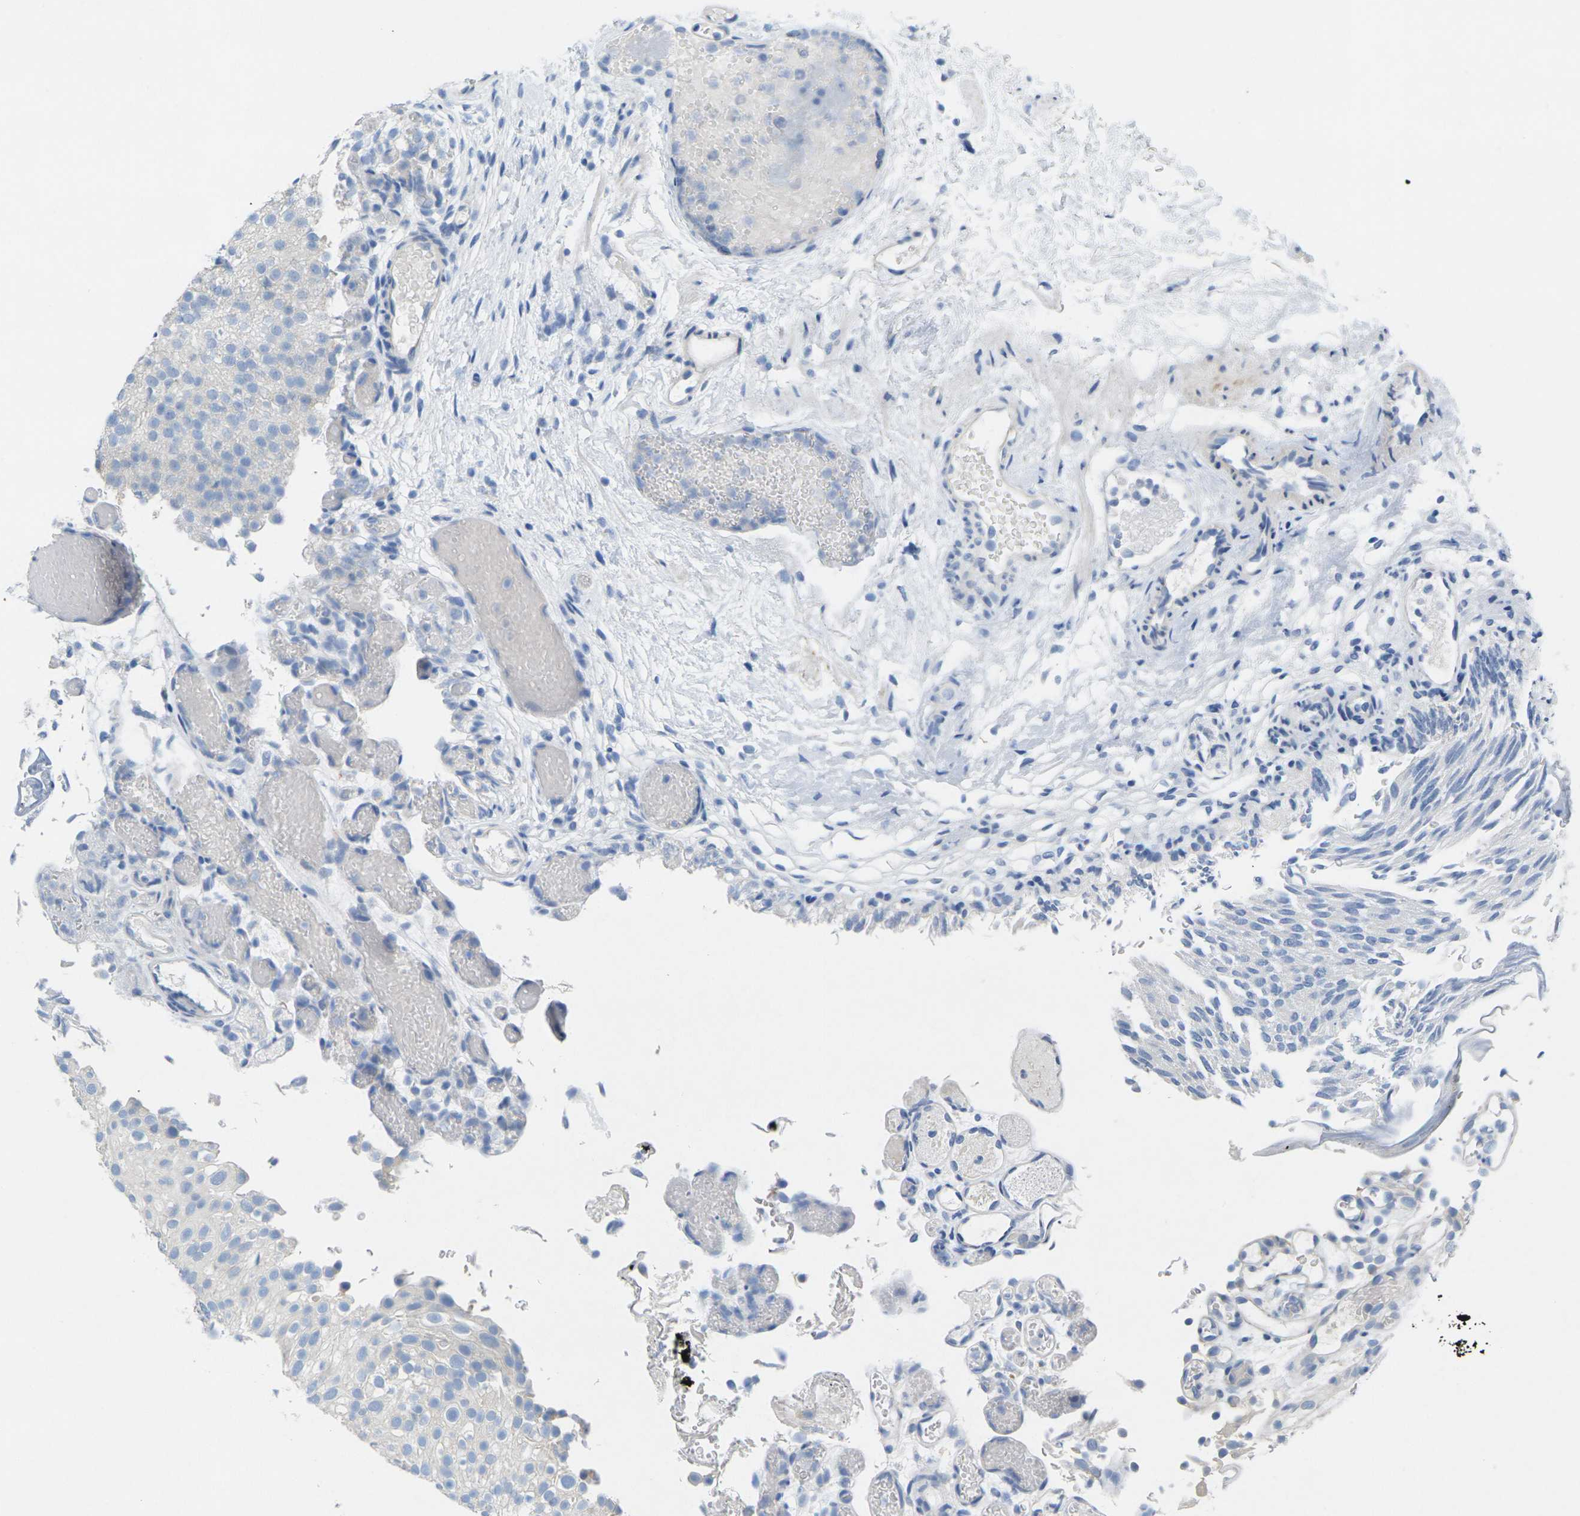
{"staining": {"intensity": "negative", "quantity": "none", "location": "none"}, "tissue": "urothelial cancer", "cell_type": "Tumor cells", "image_type": "cancer", "snomed": [{"axis": "morphology", "description": "Urothelial carcinoma, Low grade"}, {"axis": "topography", "description": "Urinary bladder"}], "caption": "Urothelial cancer stained for a protein using immunohistochemistry demonstrates no positivity tumor cells.", "gene": "TNNI3", "patient": {"sex": "male", "age": 78}}